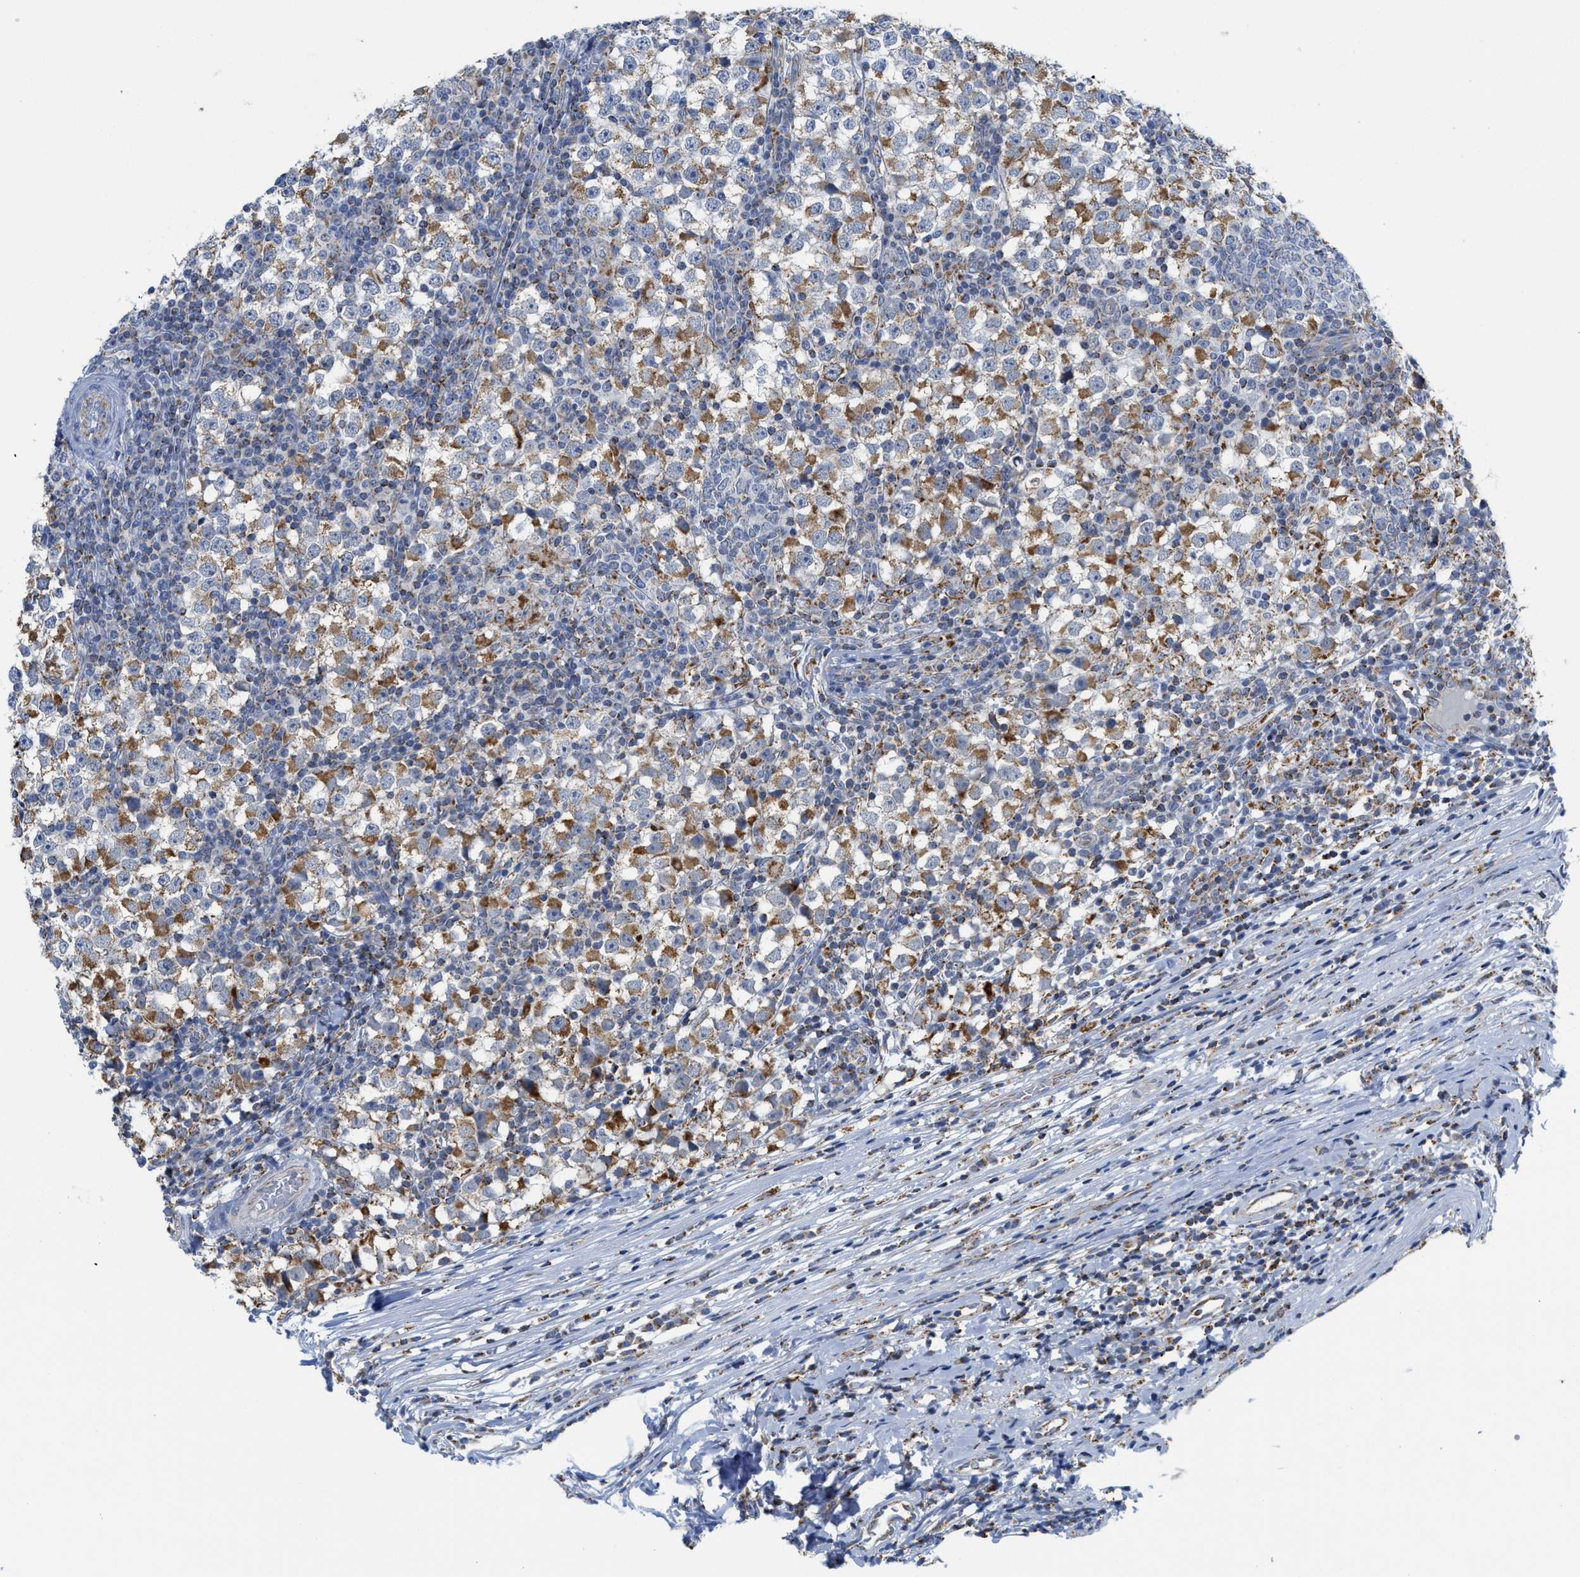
{"staining": {"intensity": "moderate", "quantity": "25%-75%", "location": "cytoplasmic/membranous"}, "tissue": "testis cancer", "cell_type": "Tumor cells", "image_type": "cancer", "snomed": [{"axis": "morphology", "description": "Seminoma, NOS"}, {"axis": "topography", "description": "Testis"}], "caption": "There is medium levels of moderate cytoplasmic/membranous expression in tumor cells of testis cancer, as demonstrated by immunohistochemical staining (brown color).", "gene": "GATD3", "patient": {"sex": "male", "age": 65}}